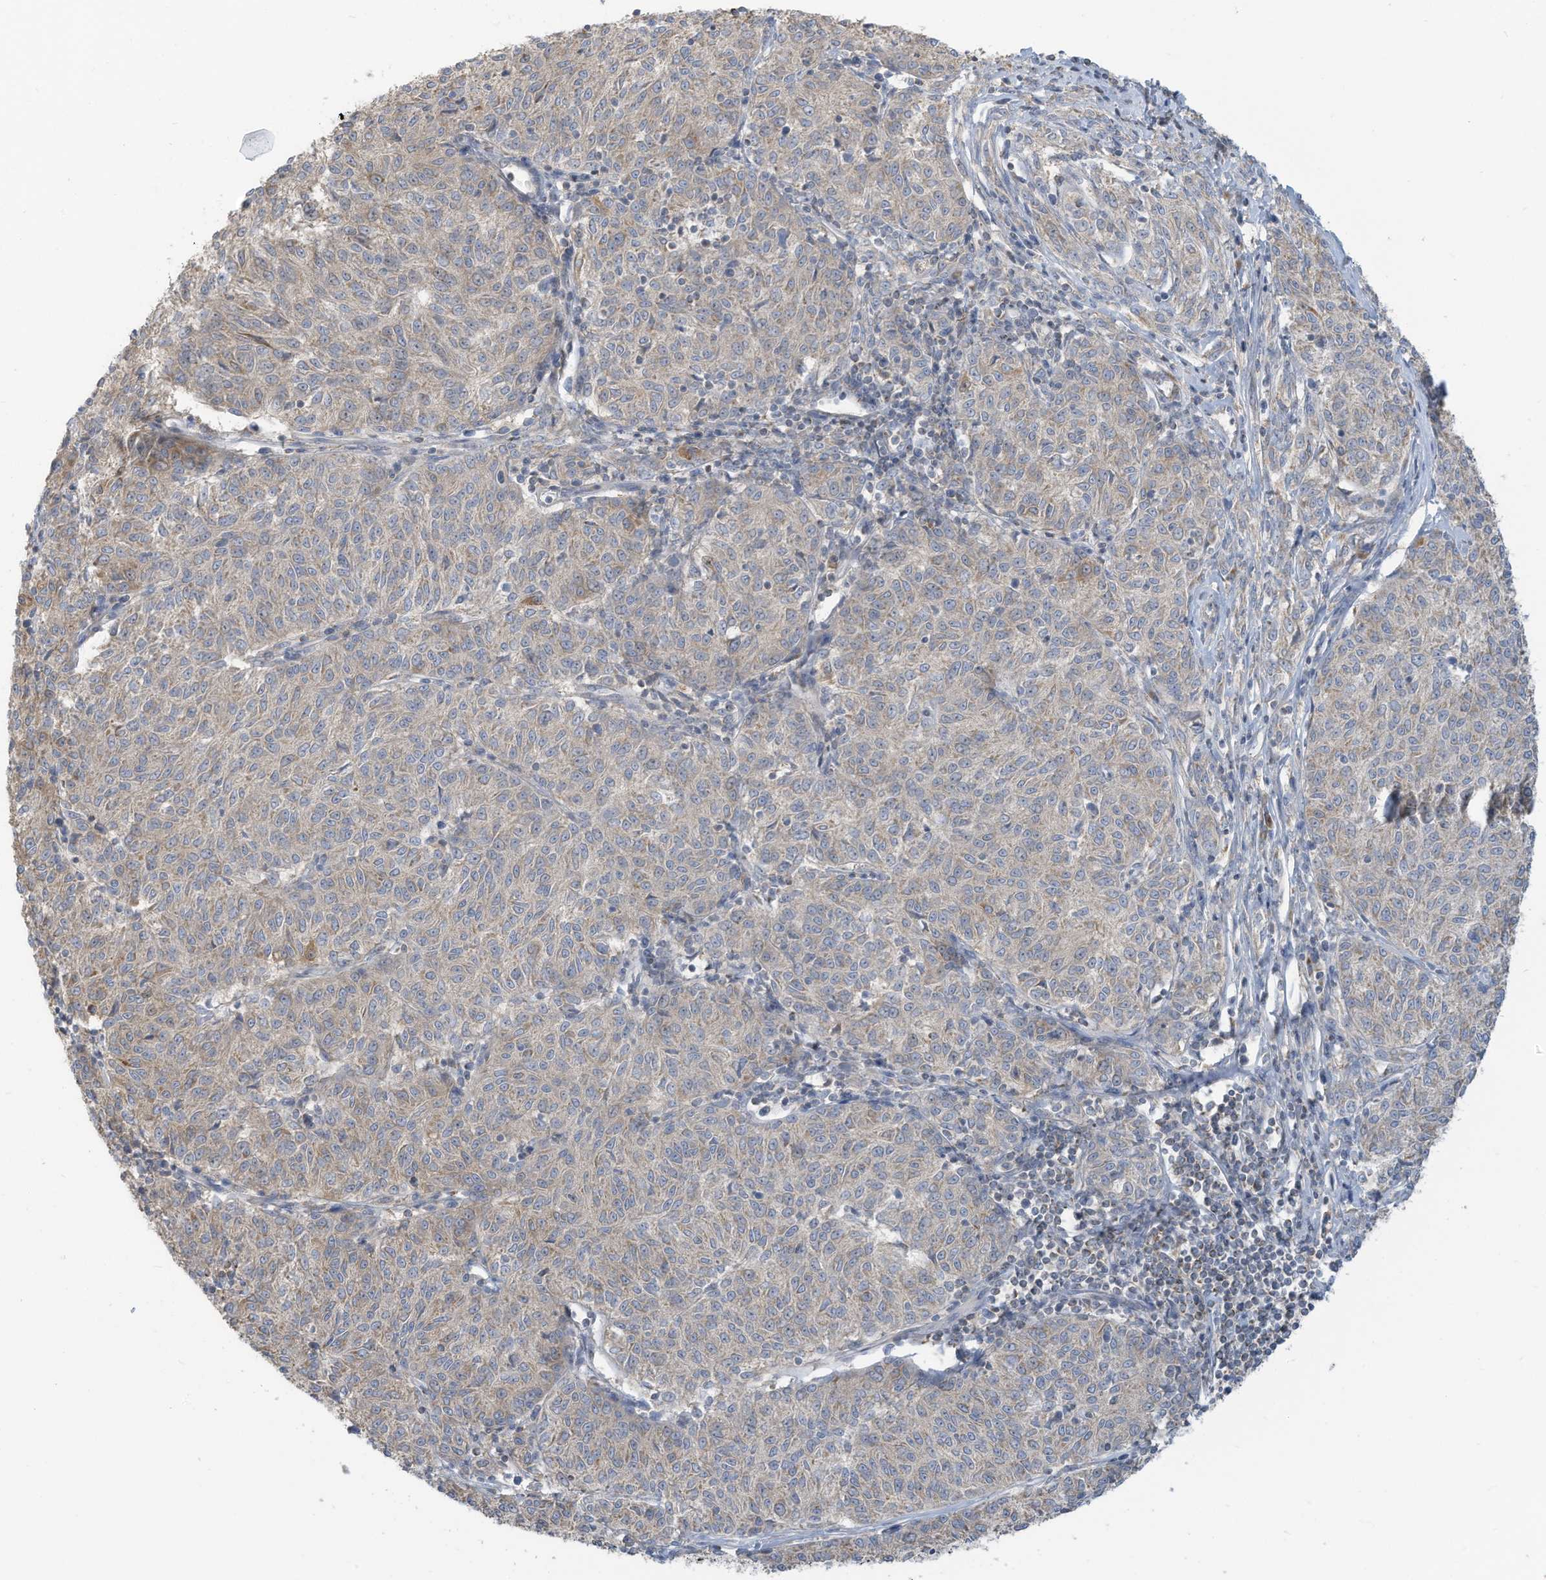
{"staining": {"intensity": "negative", "quantity": "none", "location": "none"}, "tissue": "melanoma", "cell_type": "Tumor cells", "image_type": "cancer", "snomed": [{"axis": "morphology", "description": "Malignant melanoma, NOS"}, {"axis": "topography", "description": "Skin"}], "caption": "Melanoma was stained to show a protein in brown. There is no significant expression in tumor cells.", "gene": "GTPBP2", "patient": {"sex": "female", "age": 72}}